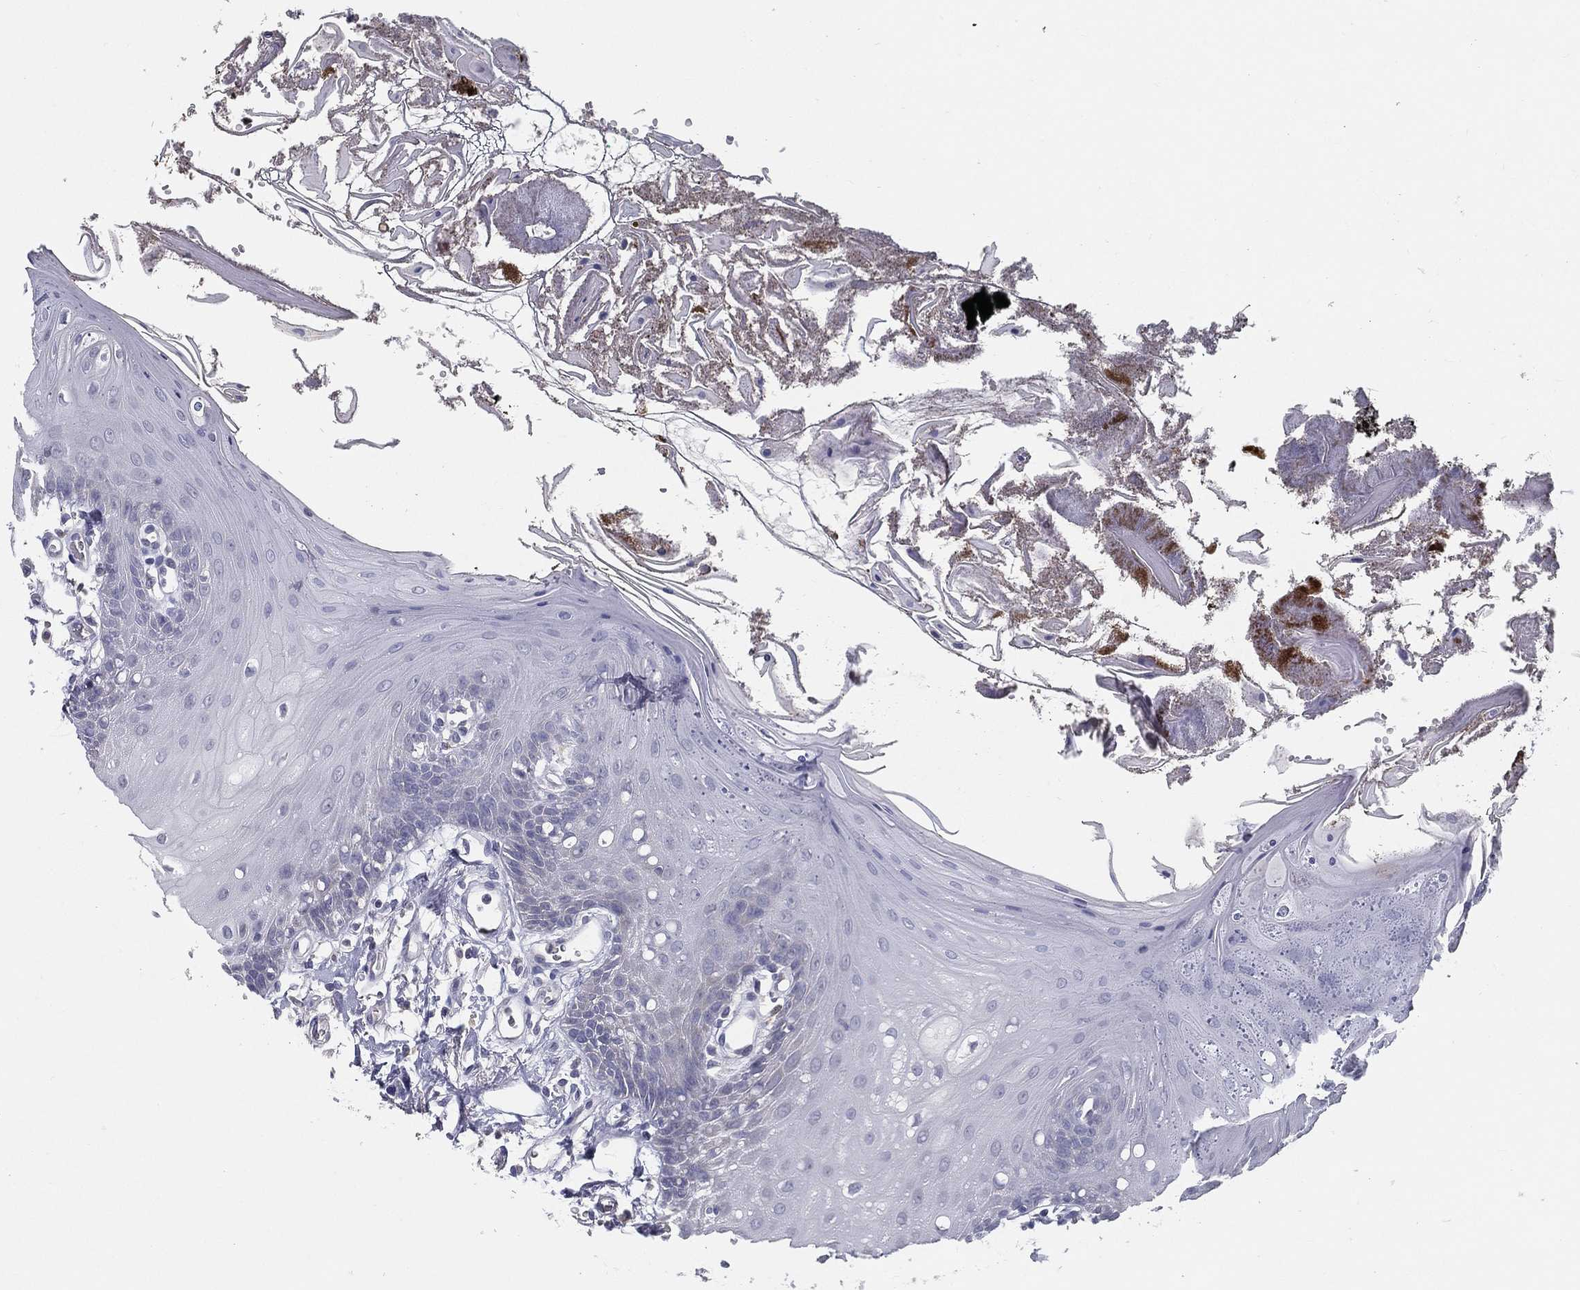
{"staining": {"intensity": "negative", "quantity": "none", "location": "none"}, "tissue": "oral mucosa", "cell_type": "Squamous epithelial cells", "image_type": "normal", "snomed": [{"axis": "morphology", "description": "Normal tissue, NOS"}, {"axis": "morphology", "description": "Squamous cell carcinoma, NOS"}, {"axis": "topography", "description": "Oral tissue"}, {"axis": "topography", "description": "Head-Neck"}], "caption": "This is a micrograph of IHC staining of normal oral mucosa, which shows no positivity in squamous epithelial cells. Brightfield microscopy of immunohistochemistry (IHC) stained with DAB (3,3'-diaminobenzidine) (brown) and hematoxylin (blue), captured at high magnification.", "gene": "PCSK1", "patient": {"sex": "male", "age": 69}}